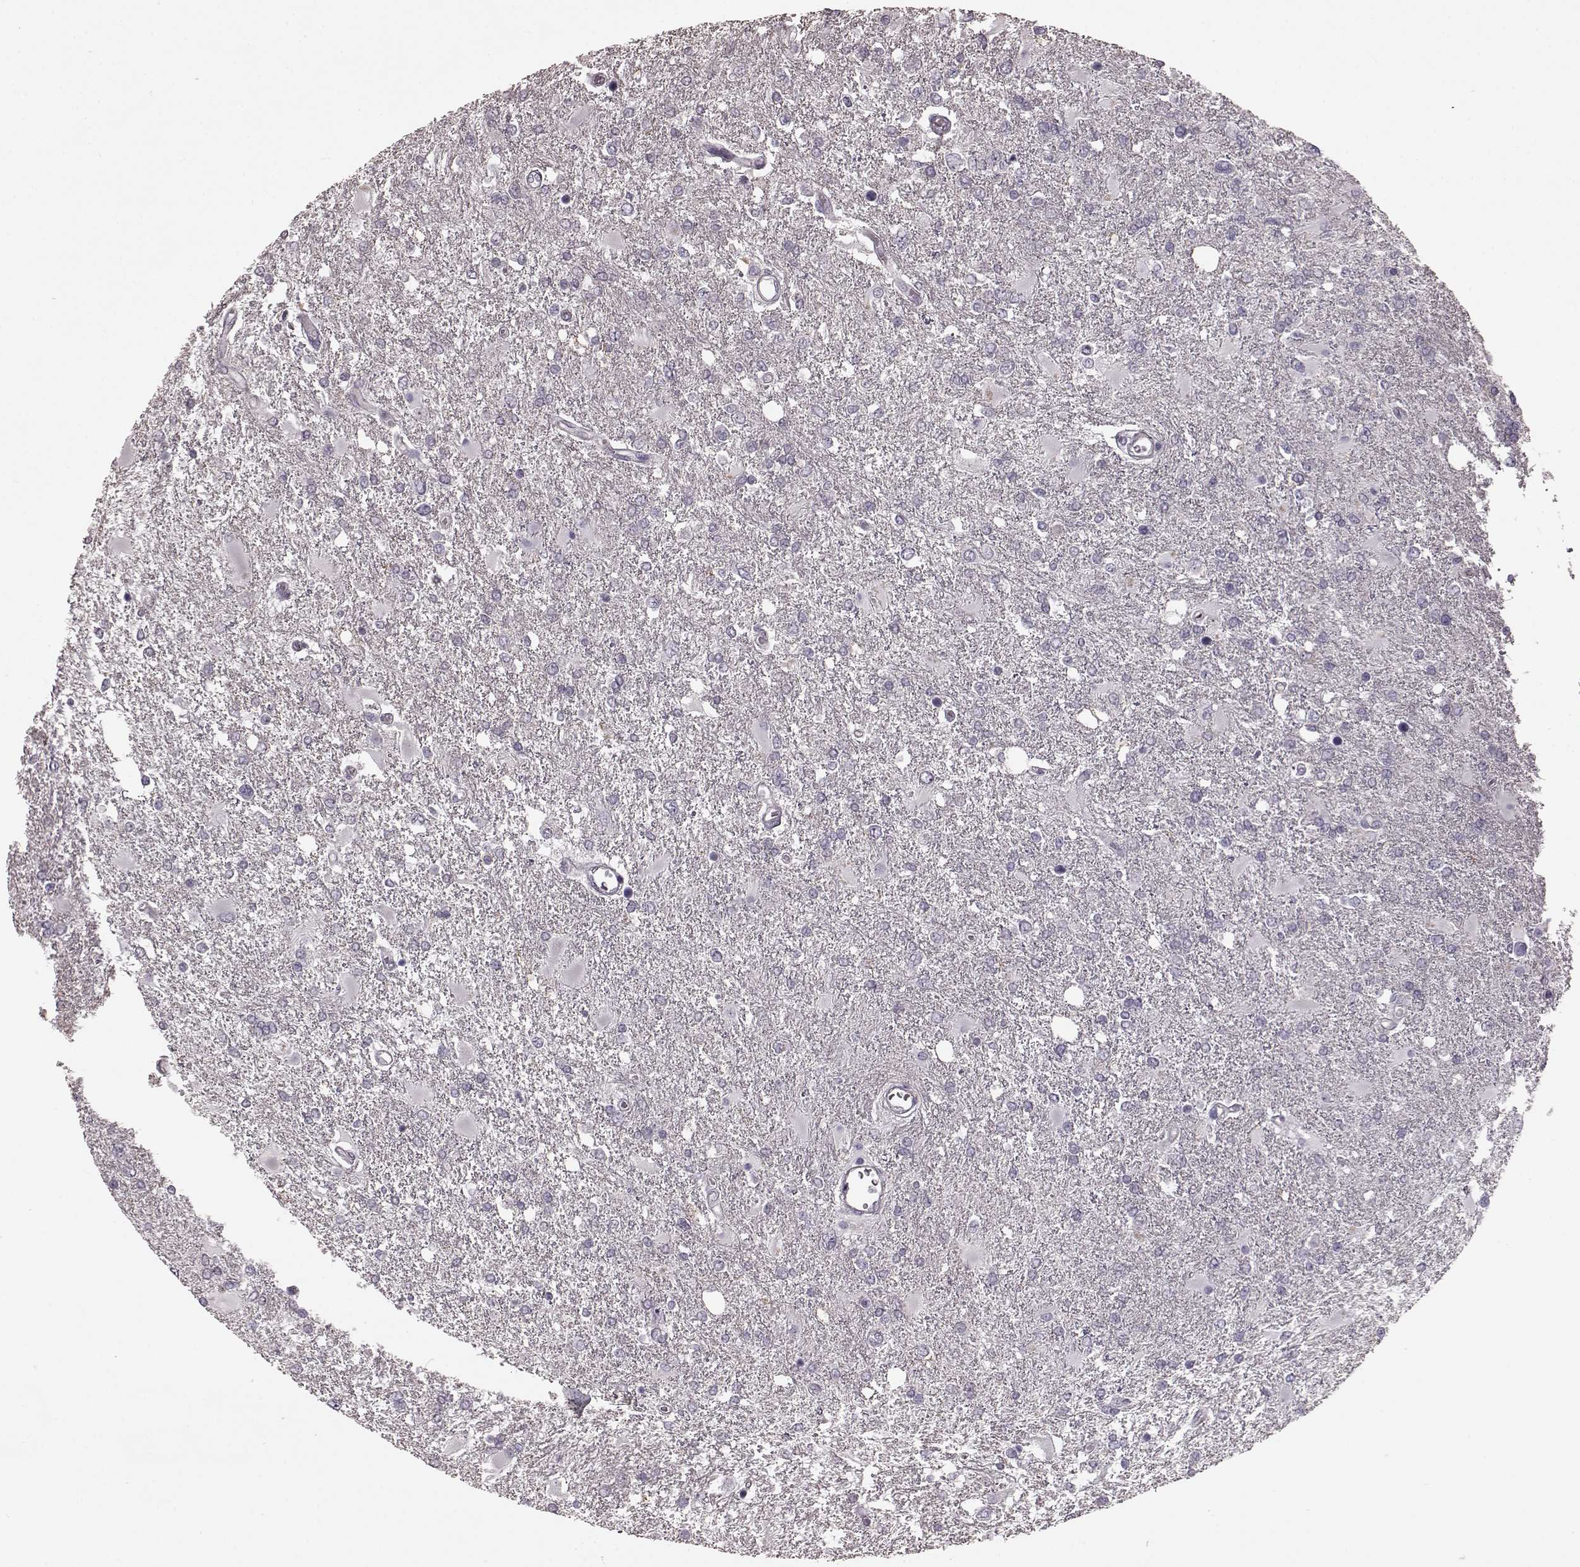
{"staining": {"intensity": "negative", "quantity": "none", "location": "none"}, "tissue": "glioma", "cell_type": "Tumor cells", "image_type": "cancer", "snomed": [{"axis": "morphology", "description": "Glioma, malignant, High grade"}, {"axis": "topography", "description": "Cerebral cortex"}], "caption": "Malignant glioma (high-grade) was stained to show a protein in brown. There is no significant expression in tumor cells.", "gene": "PDCD1", "patient": {"sex": "male", "age": 79}}